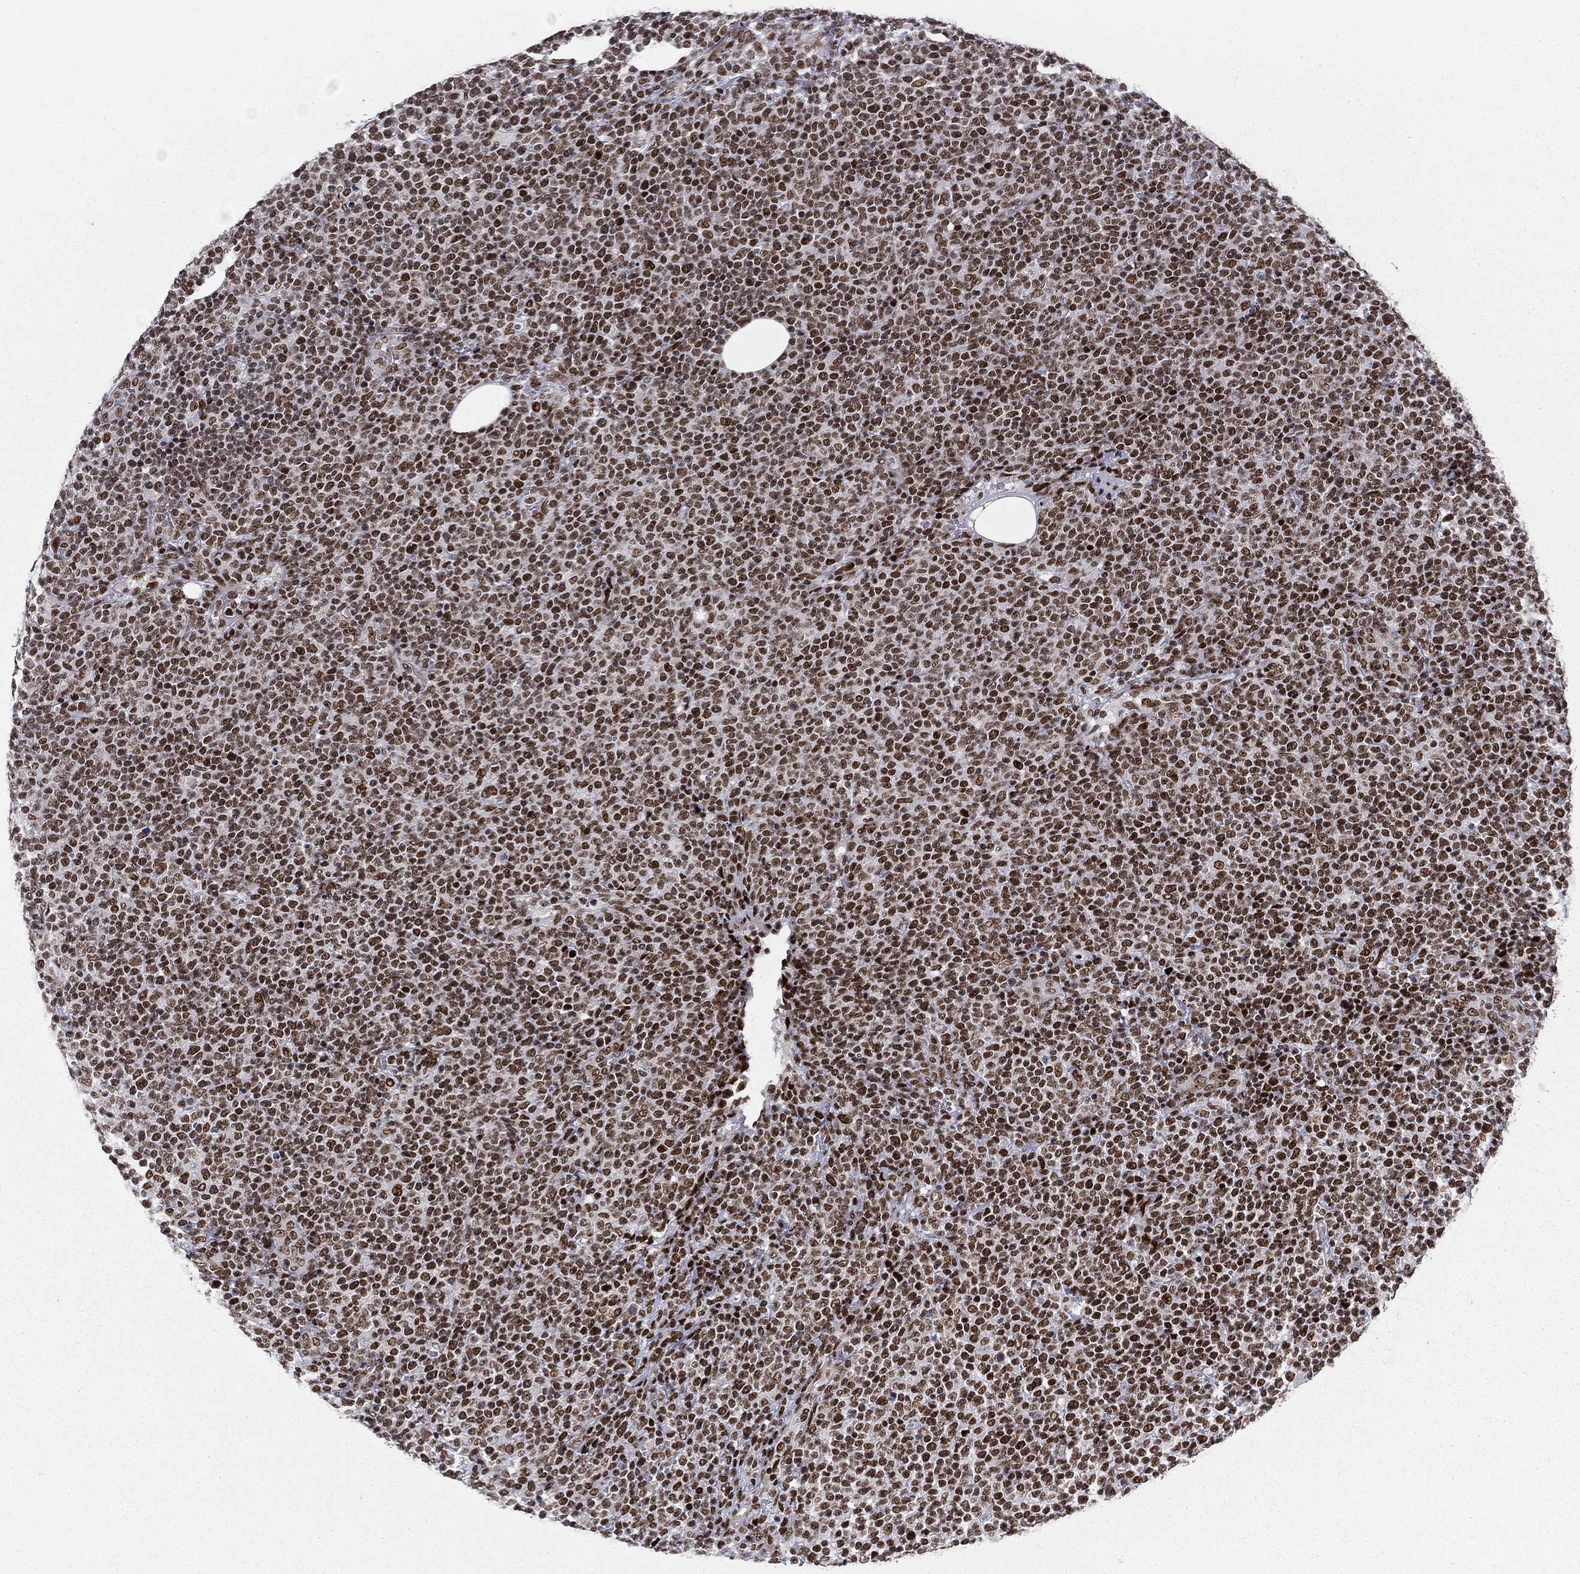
{"staining": {"intensity": "moderate", "quantity": ">75%", "location": "nuclear"}, "tissue": "lymphoma", "cell_type": "Tumor cells", "image_type": "cancer", "snomed": [{"axis": "morphology", "description": "Malignant lymphoma, non-Hodgkin's type, High grade"}, {"axis": "topography", "description": "Lymph node"}], "caption": "Immunohistochemistry (IHC) micrograph of high-grade malignant lymphoma, non-Hodgkin's type stained for a protein (brown), which demonstrates medium levels of moderate nuclear expression in approximately >75% of tumor cells.", "gene": "RTF1", "patient": {"sex": "male", "age": 61}}